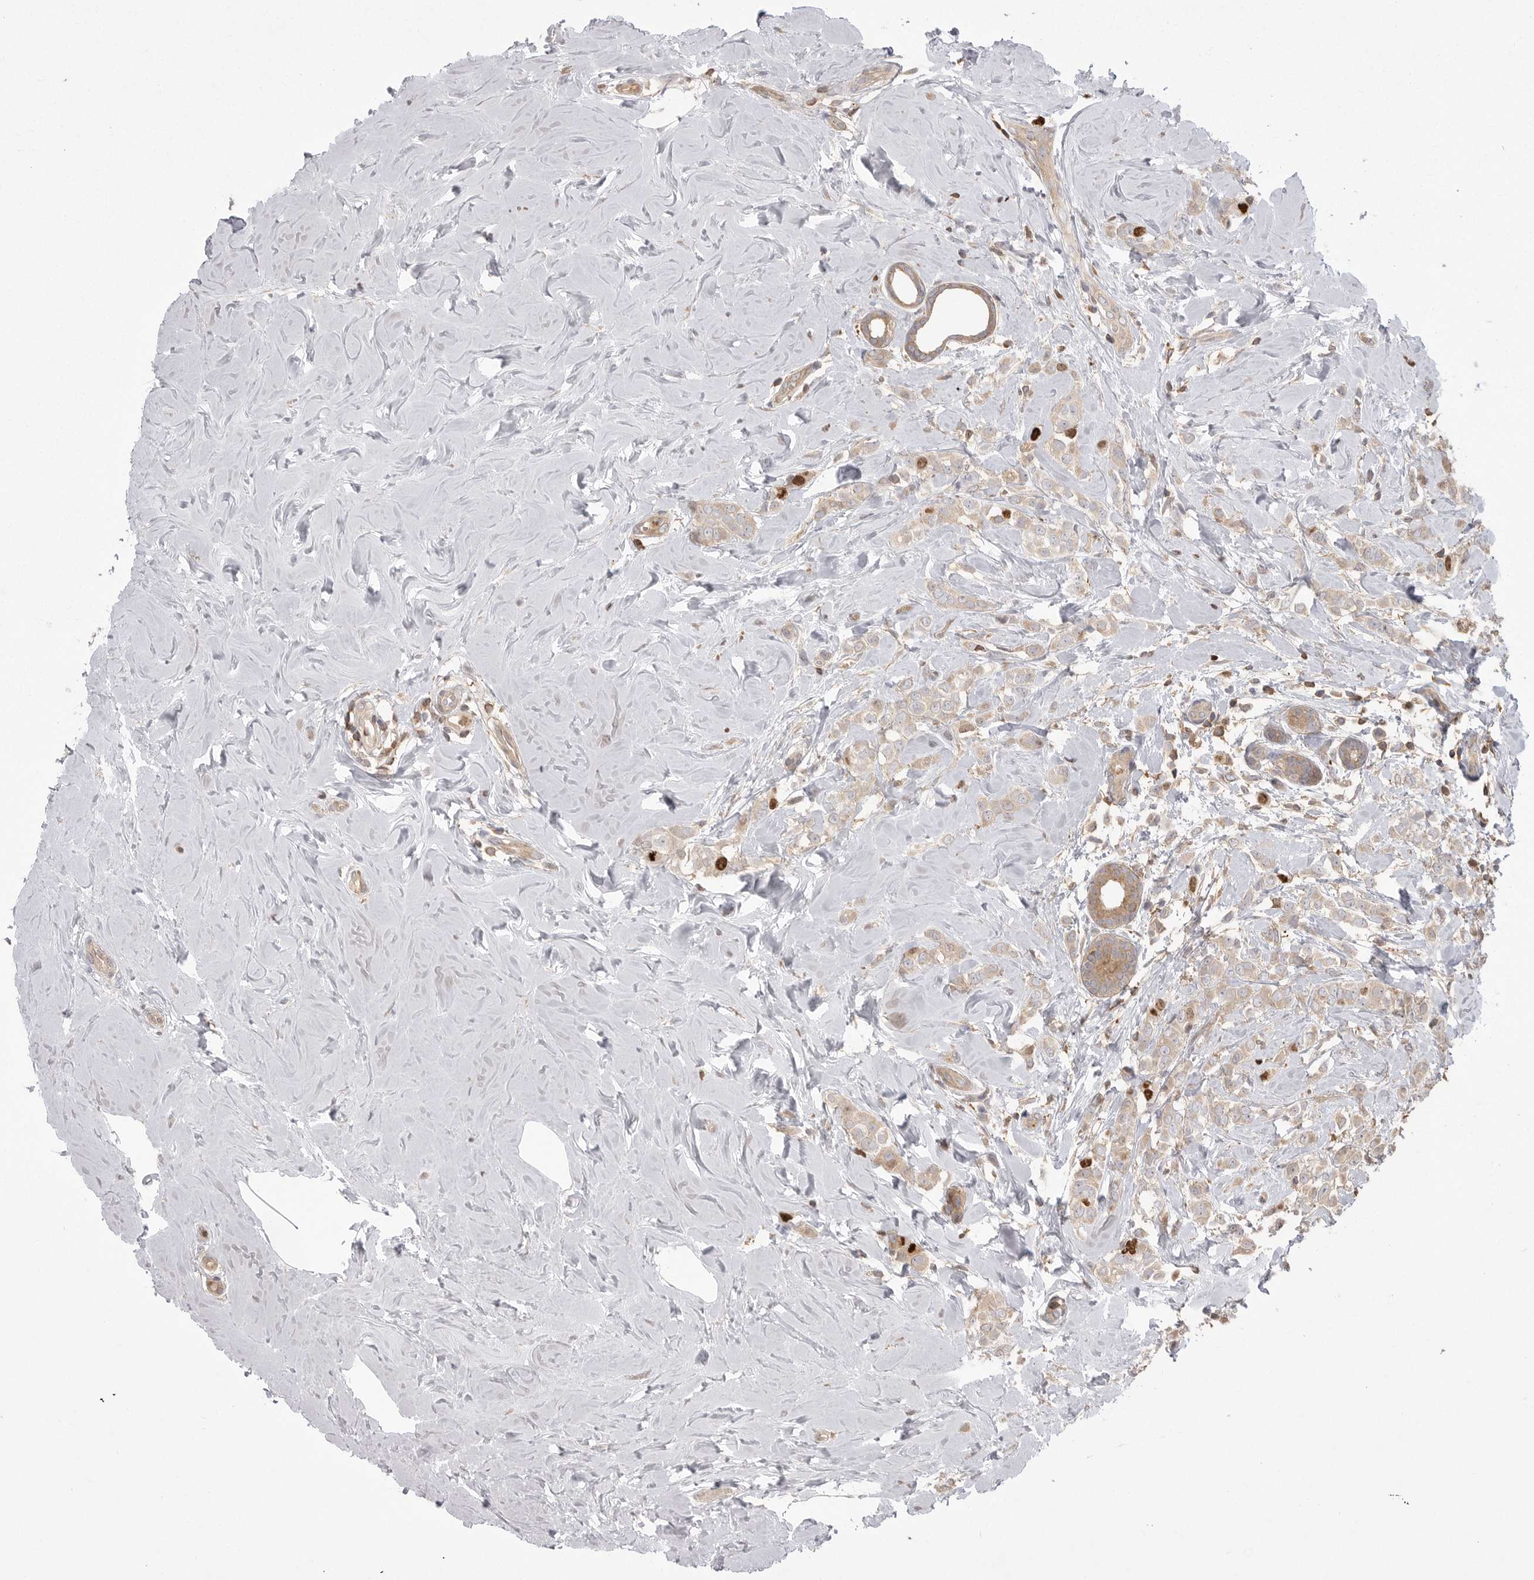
{"staining": {"intensity": "strong", "quantity": "<25%", "location": "cytoplasmic/membranous,nuclear"}, "tissue": "breast cancer", "cell_type": "Tumor cells", "image_type": "cancer", "snomed": [{"axis": "morphology", "description": "Lobular carcinoma"}, {"axis": "topography", "description": "Breast"}], "caption": "Human breast lobular carcinoma stained with a protein marker displays strong staining in tumor cells.", "gene": "TOP2A", "patient": {"sex": "female", "age": 47}}